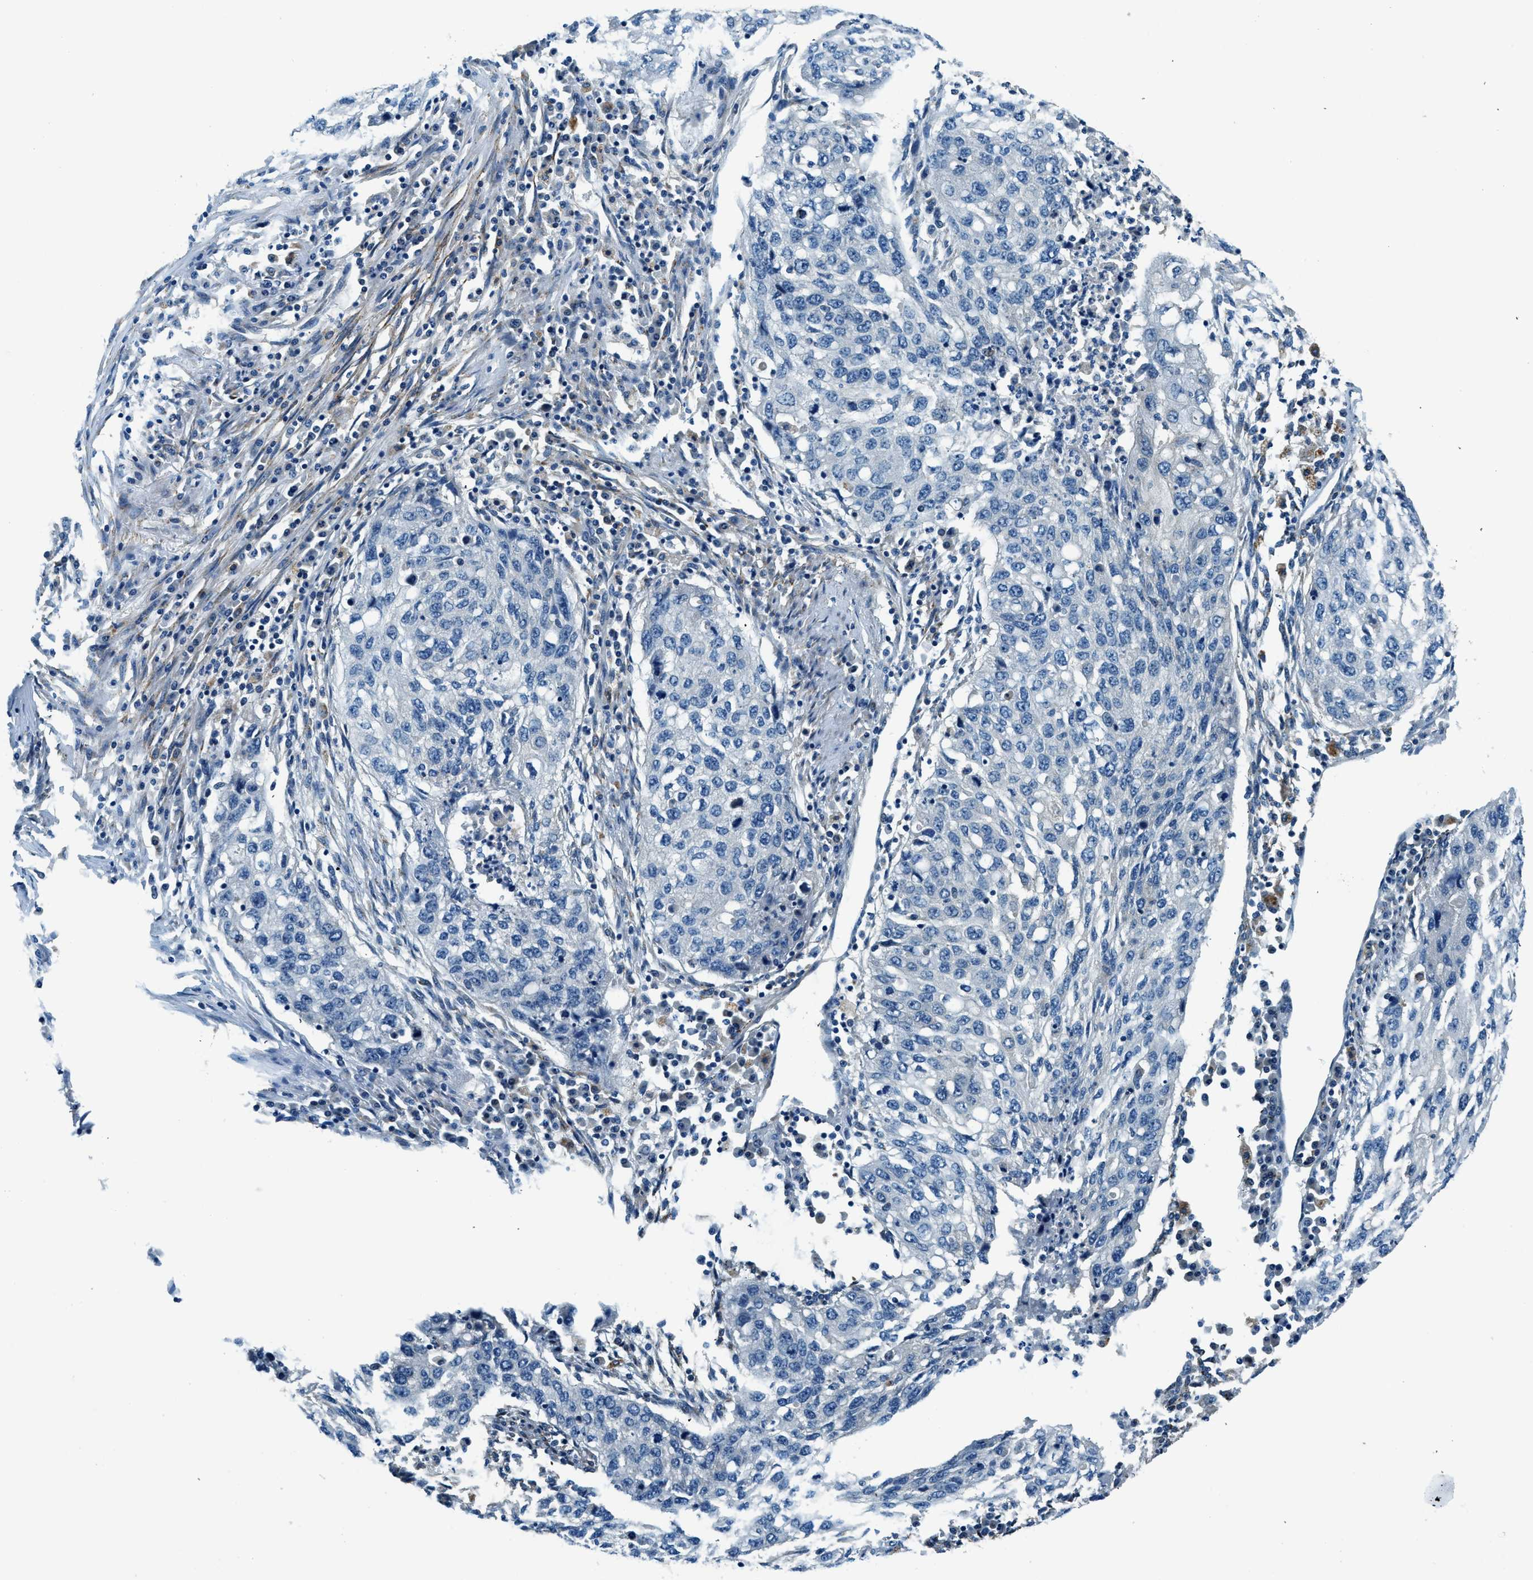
{"staining": {"intensity": "negative", "quantity": "none", "location": "none"}, "tissue": "lung cancer", "cell_type": "Tumor cells", "image_type": "cancer", "snomed": [{"axis": "morphology", "description": "Squamous cell carcinoma, NOS"}, {"axis": "topography", "description": "Lung"}], "caption": "Tumor cells show no significant protein expression in lung squamous cell carcinoma. The staining is performed using DAB brown chromogen with nuclei counter-stained in using hematoxylin.", "gene": "SLC19A2", "patient": {"sex": "female", "age": 63}}